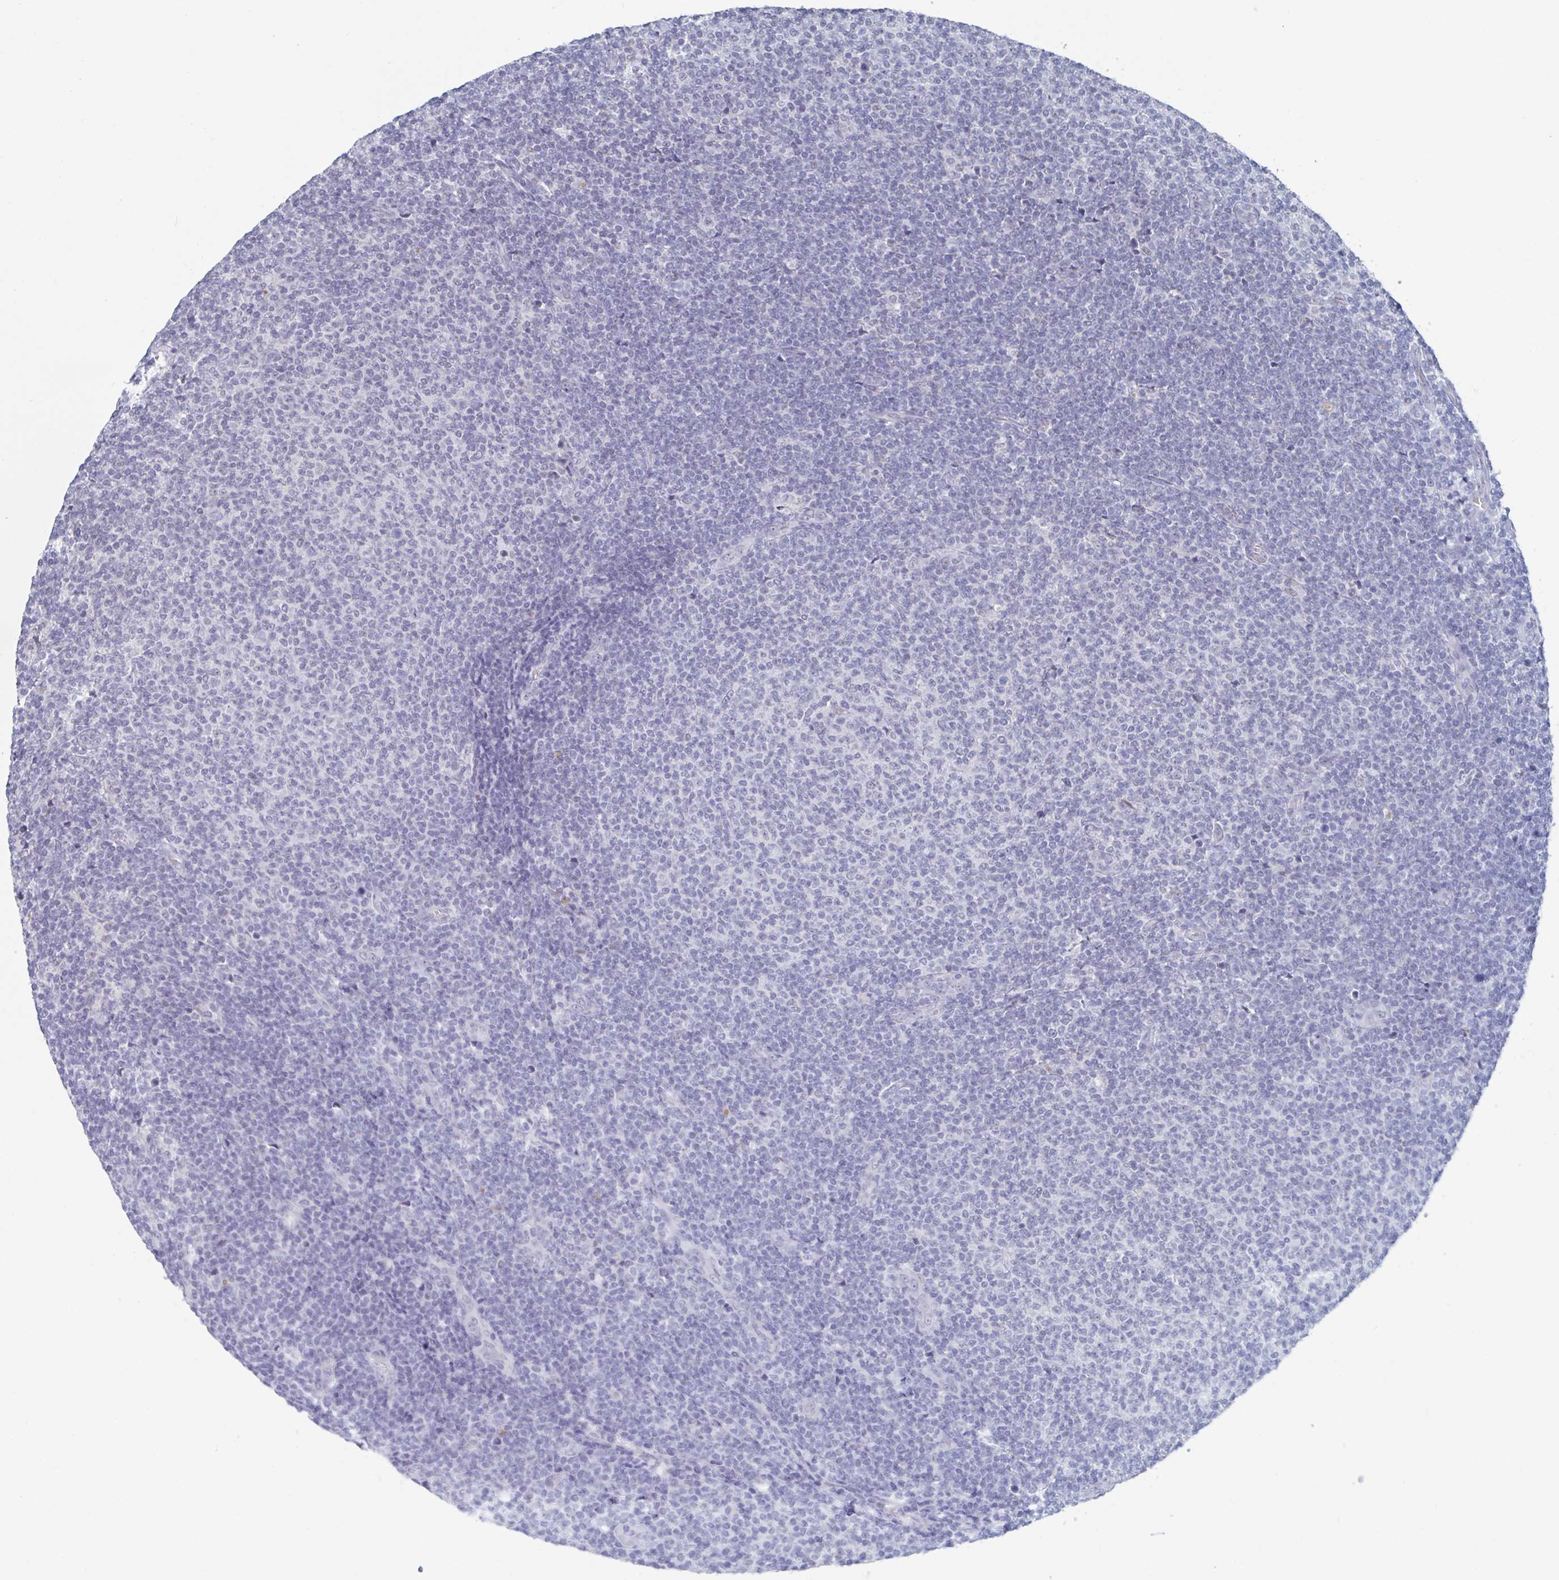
{"staining": {"intensity": "negative", "quantity": "none", "location": "none"}, "tissue": "lymphoma", "cell_type": "Tumor cells", "image_type": "cancer", "snomed": [{"axis": "morphology", "description": "Malignant lymphoma, non-Hodgkin's type, Low grade"}, {"axis": "topography", "description": "Lymph node"}], "caption": "Tumor cells show no significant expression in malignant lymphoma, non-Hodgkin's type (low-grade). (DAB IHC visualized using brightfield microscopy, high magnification).", "gene": "KDM4D", "patient": {"sex": "male", "age": 66}}